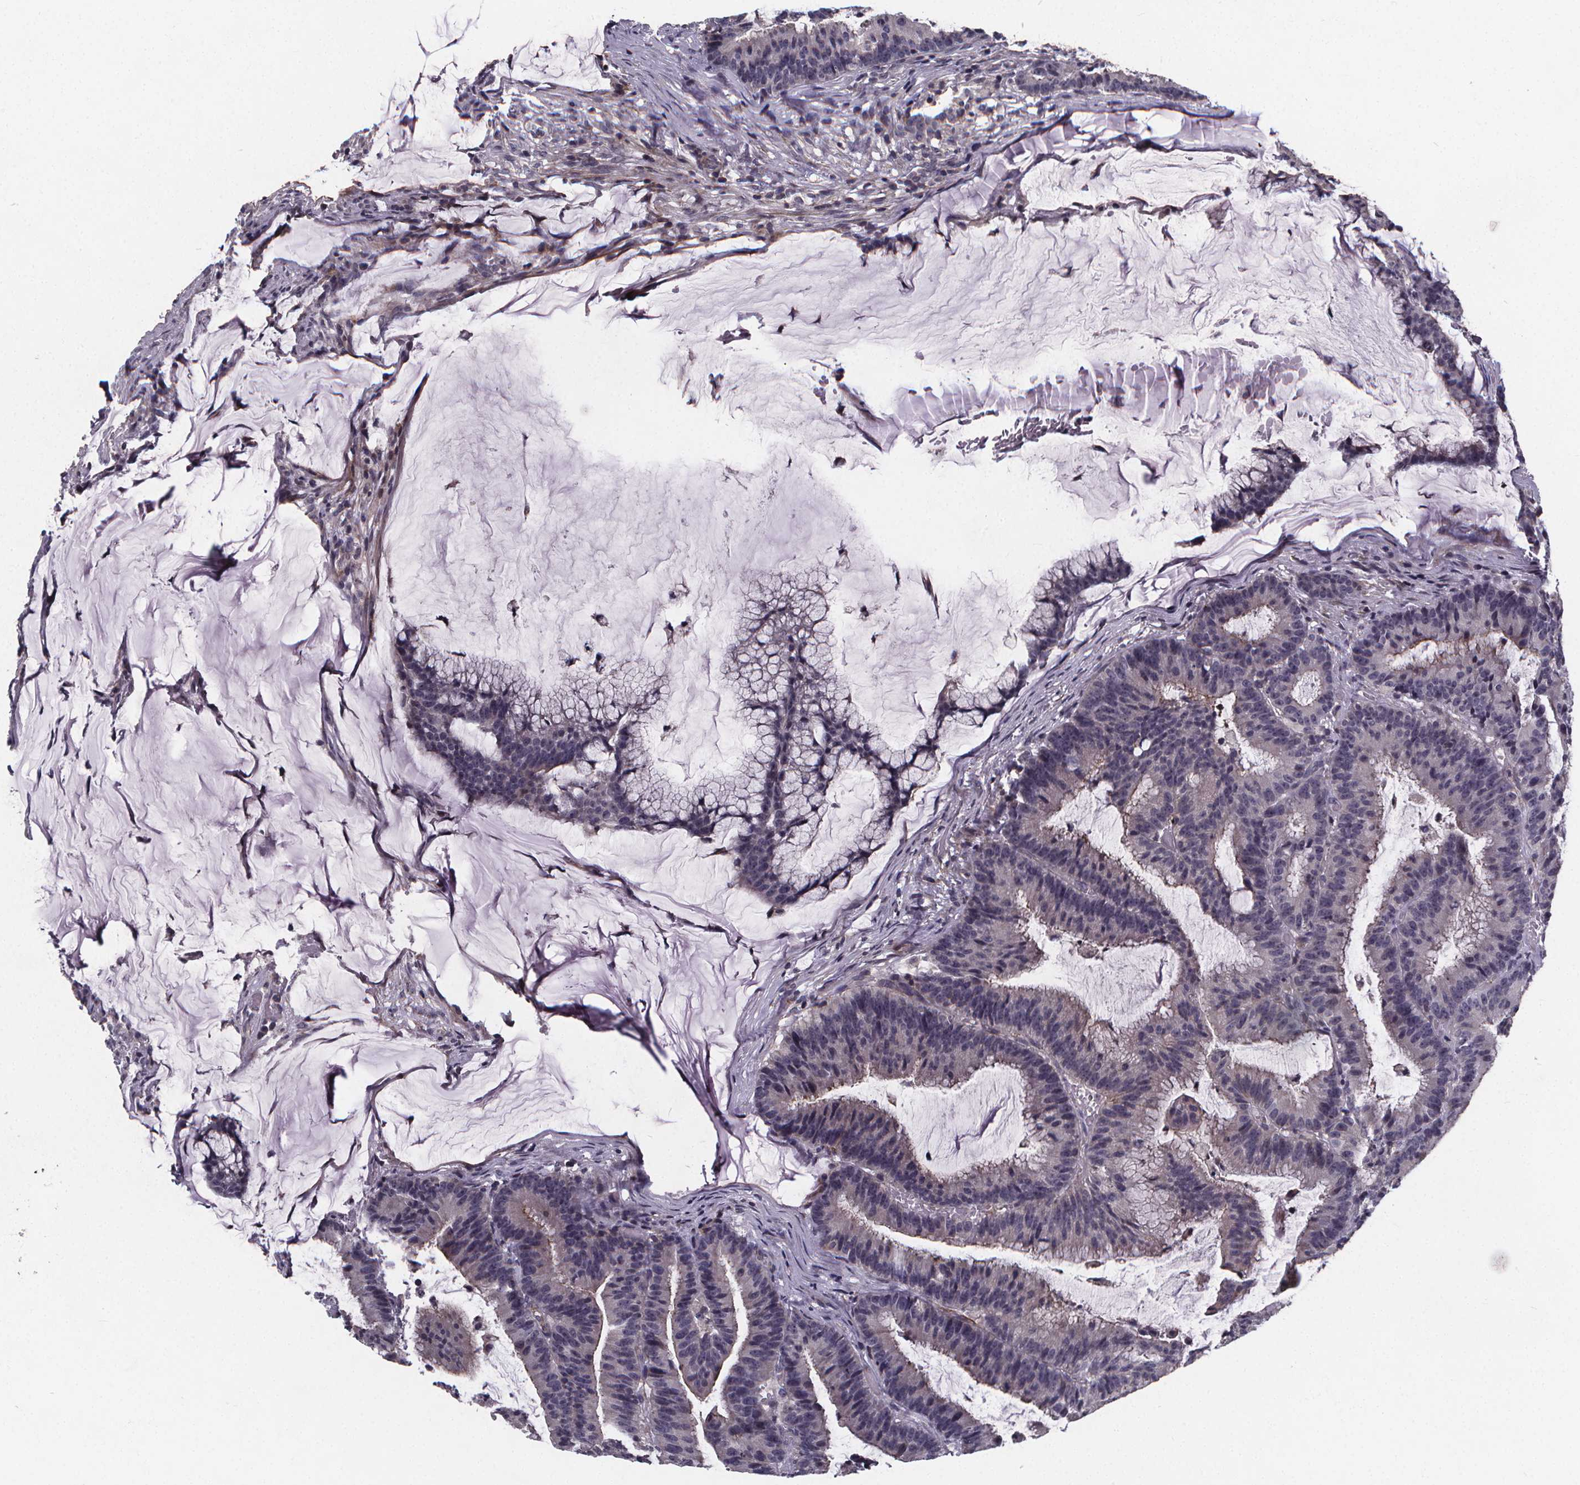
{"staining": {"intensity": "negative", "quantity": "none", "location": "none"}, "tissue": "colorectal cancer", "cell_type": "Tumor cells", "image_type": "cancer", "snomed": [{"axis": "morphology", "description": "Adenocarcinoma, NOS"}, {"axis": "topography", "description": "Colon"}], "caption": "This is a image of immunohistochemistry staining of colorectal cancer, which shows no positivity in tumor cells.", "gene": "FBXW2", "patient": {"sex": "female", "age": 78}}